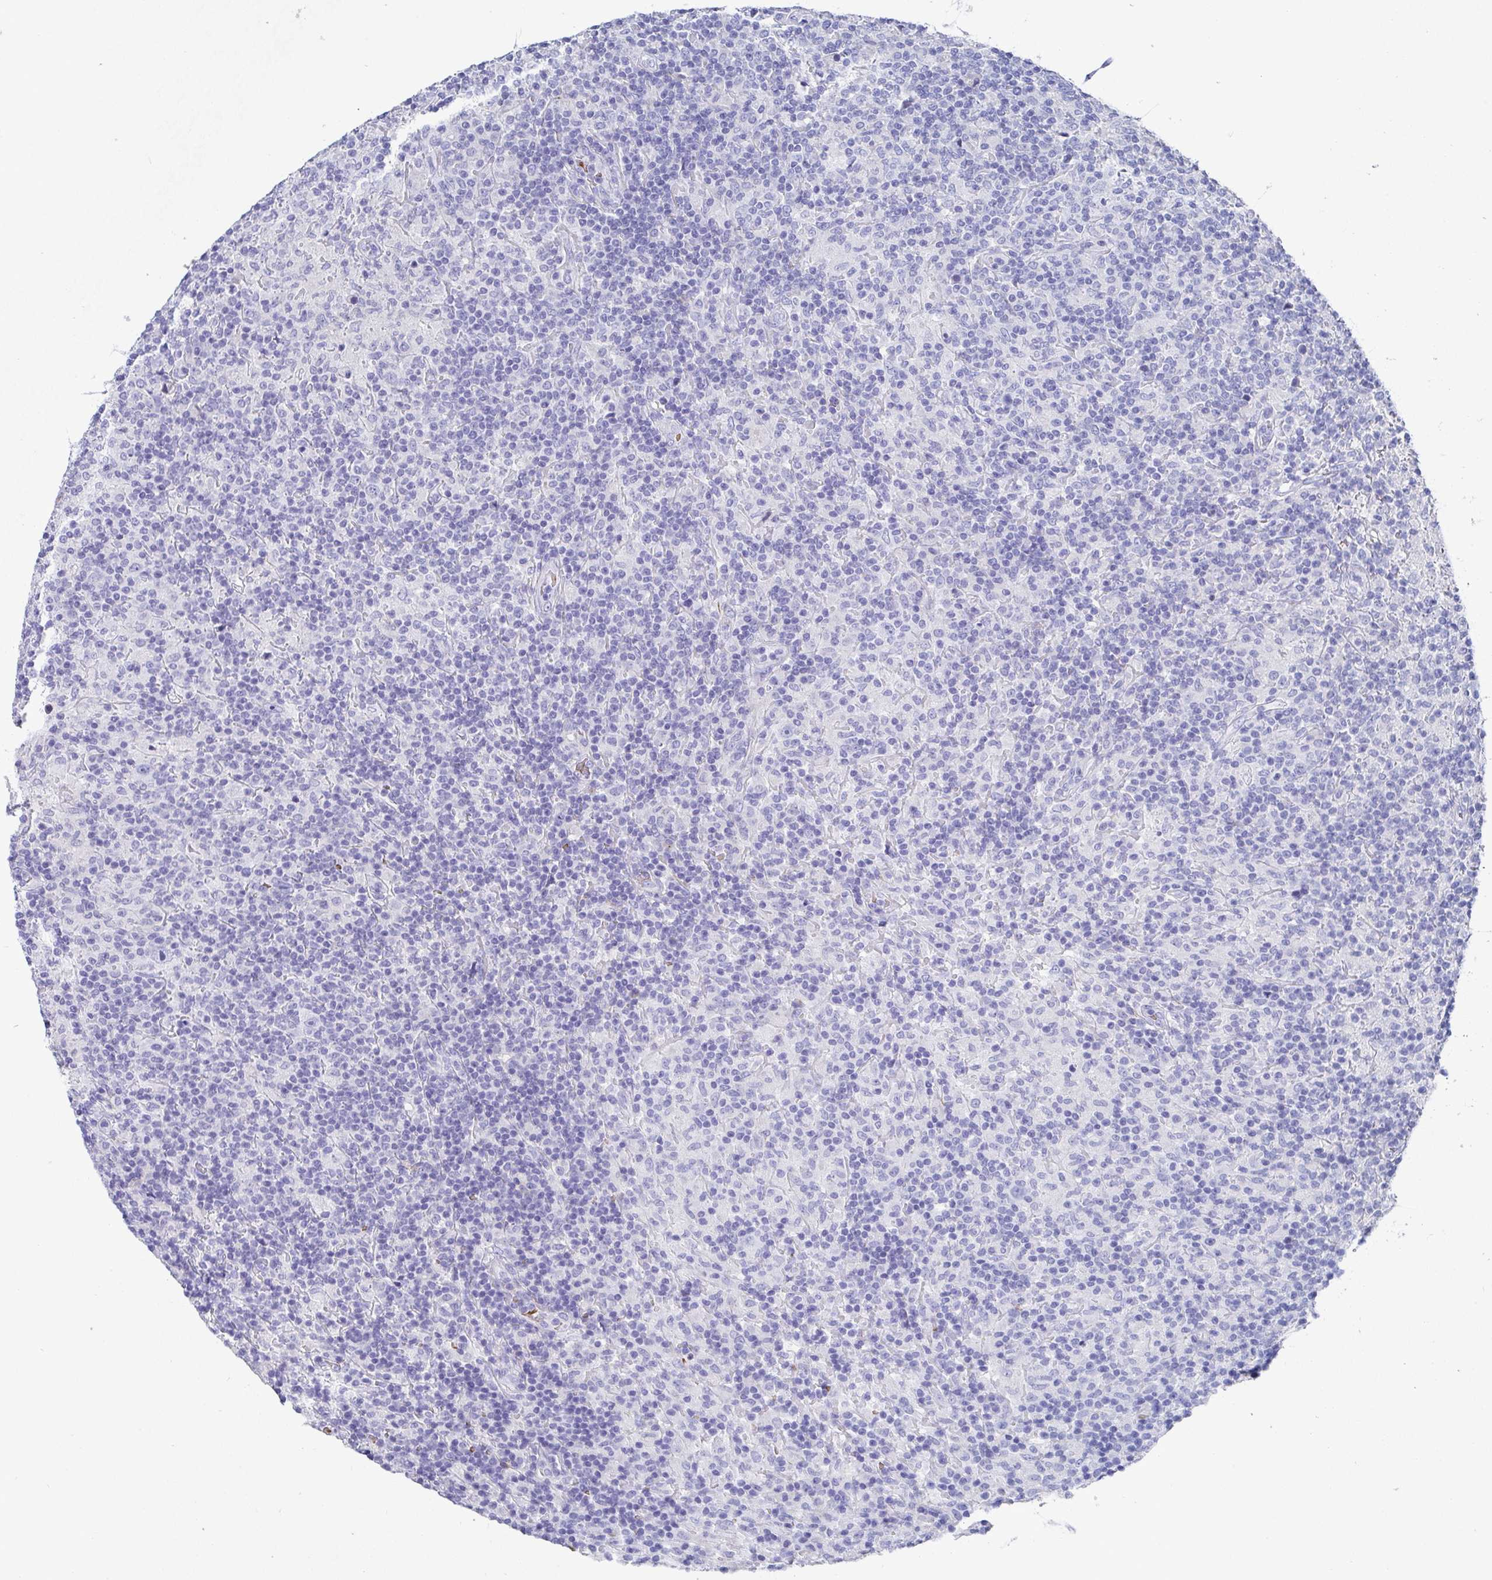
{"staining": {"intensity": "negative", "quantity": "none", "location": "none"}, "tissue": "lymphoma", "cell_type": "Tumor cells", "image_type": "cancer", "snomed": [{"axis": "morphology", "description": "Hodgkin's disease, NOS"}, {"axis": "topography", "description": "Lymph node"}], "caption": "The IHC photomicrograph has no significant positivity in tumor cells of Hodgkin's disease tissue.", "gene": "CLDN8", "patient": {"sex": "male", "age": 70}}